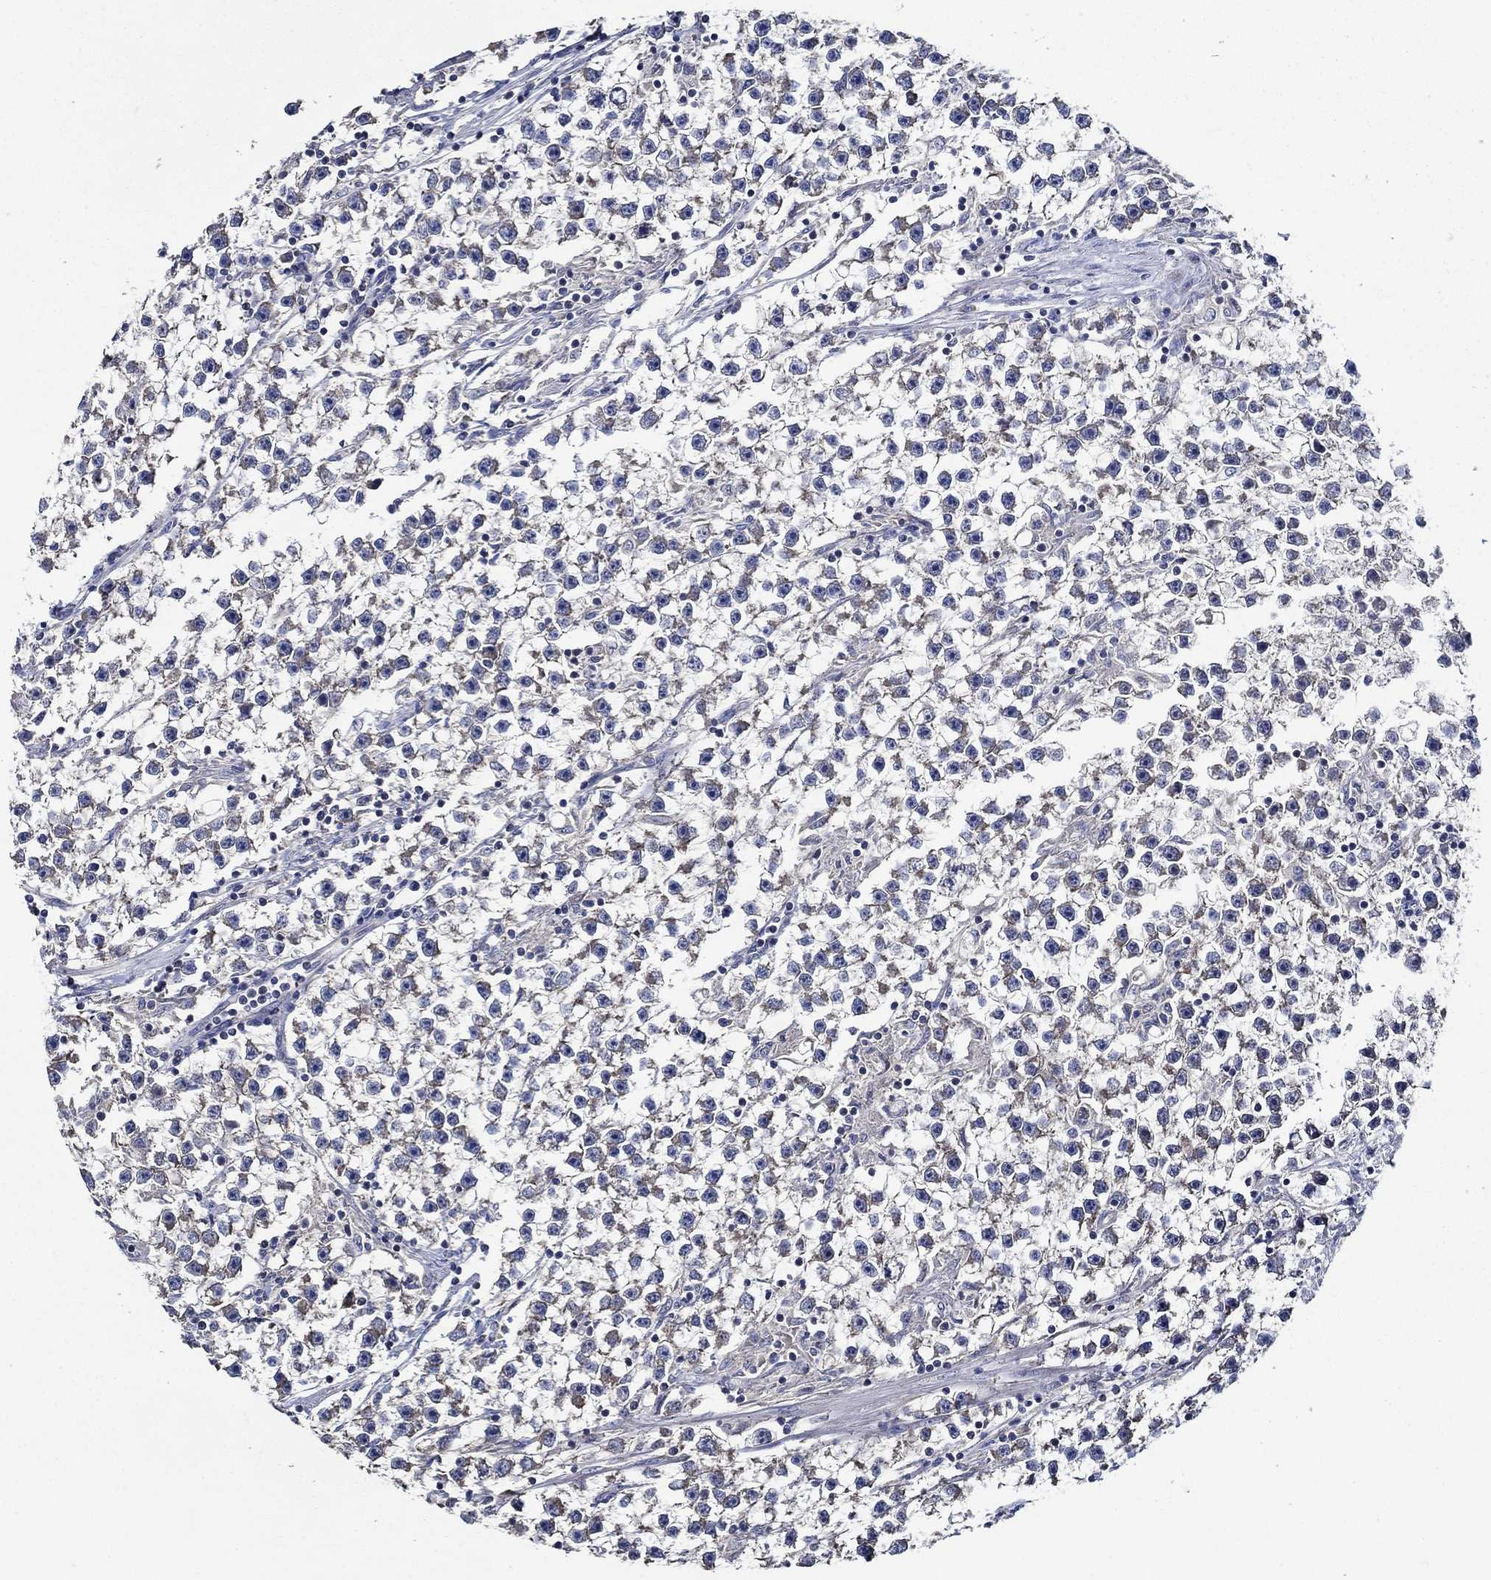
{"staining": {"intensity": "negative", "quantity": "none", "location": "none"}, "tissue": "testis cancer", "cell_type": "Tumor cells", "image_type": "cancer", "snomed": [{"axis": "morphology", "description": "Seminoma, NOS"}, {"axis": "topography", "description": "Testis"}], "caption": "The photomicrograph shows no staining of tumor cells in seminoma (testis).", "gene": "WDR53", "patient": {"sex": "male", "age": 59}}